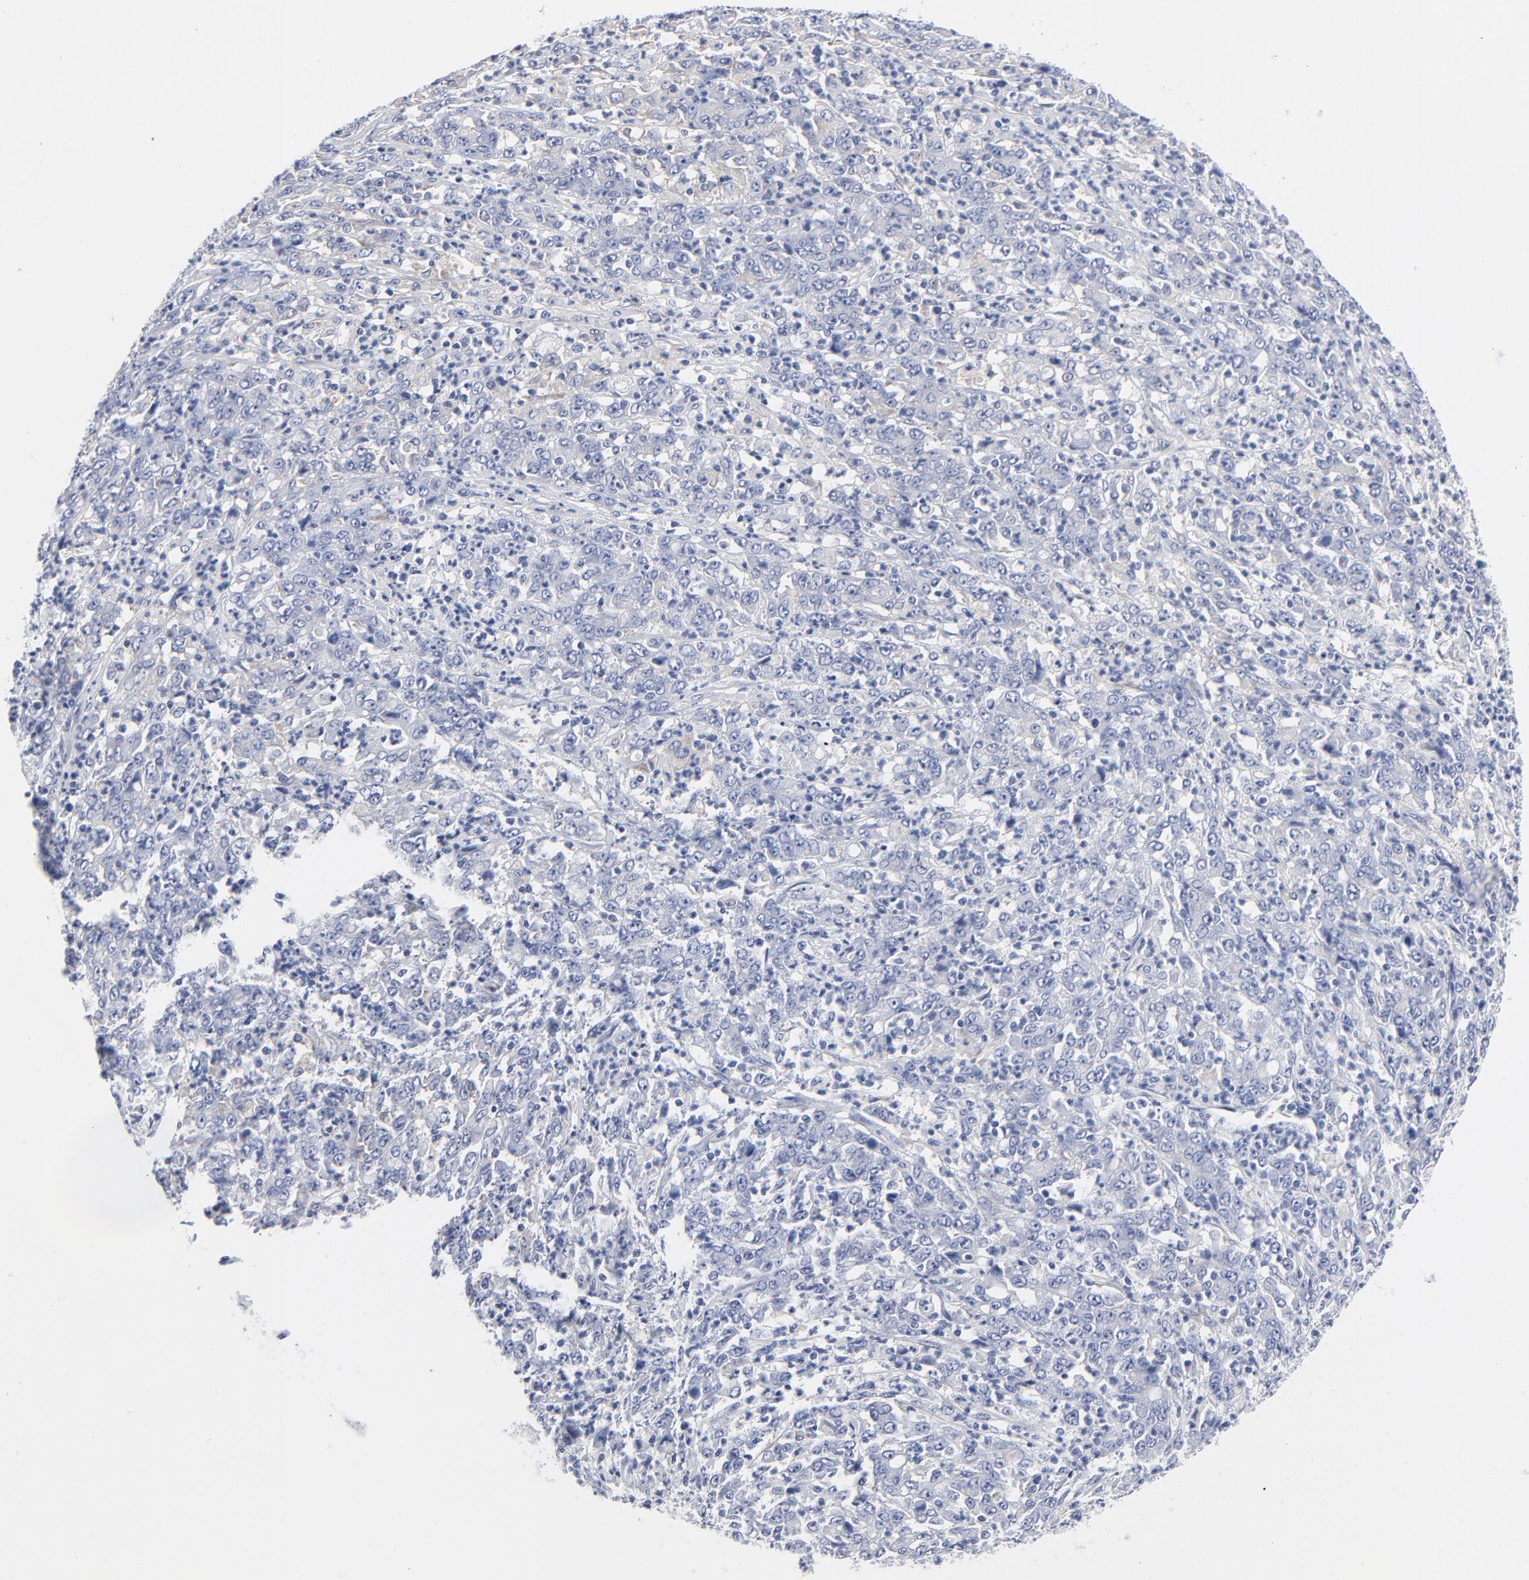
{"staining": {"intensity": "negative", "quantity": "none", "location": "none"}, "tissue": "stomach cancer", "cell_type": "Tumor cells", "image_type": "cancer", "snomed": [{"axis": "morphology", "description": "Adenocarcinoma, NOS"}, {"axis": "topography", "description": "Stomach, lower"}], "caption": "Stomach cancer was stained to show a protein in brown. There is no significant expression in tumor cells.", "gene": "STAT2", "patient": {"sex": "female", "age": 71}}